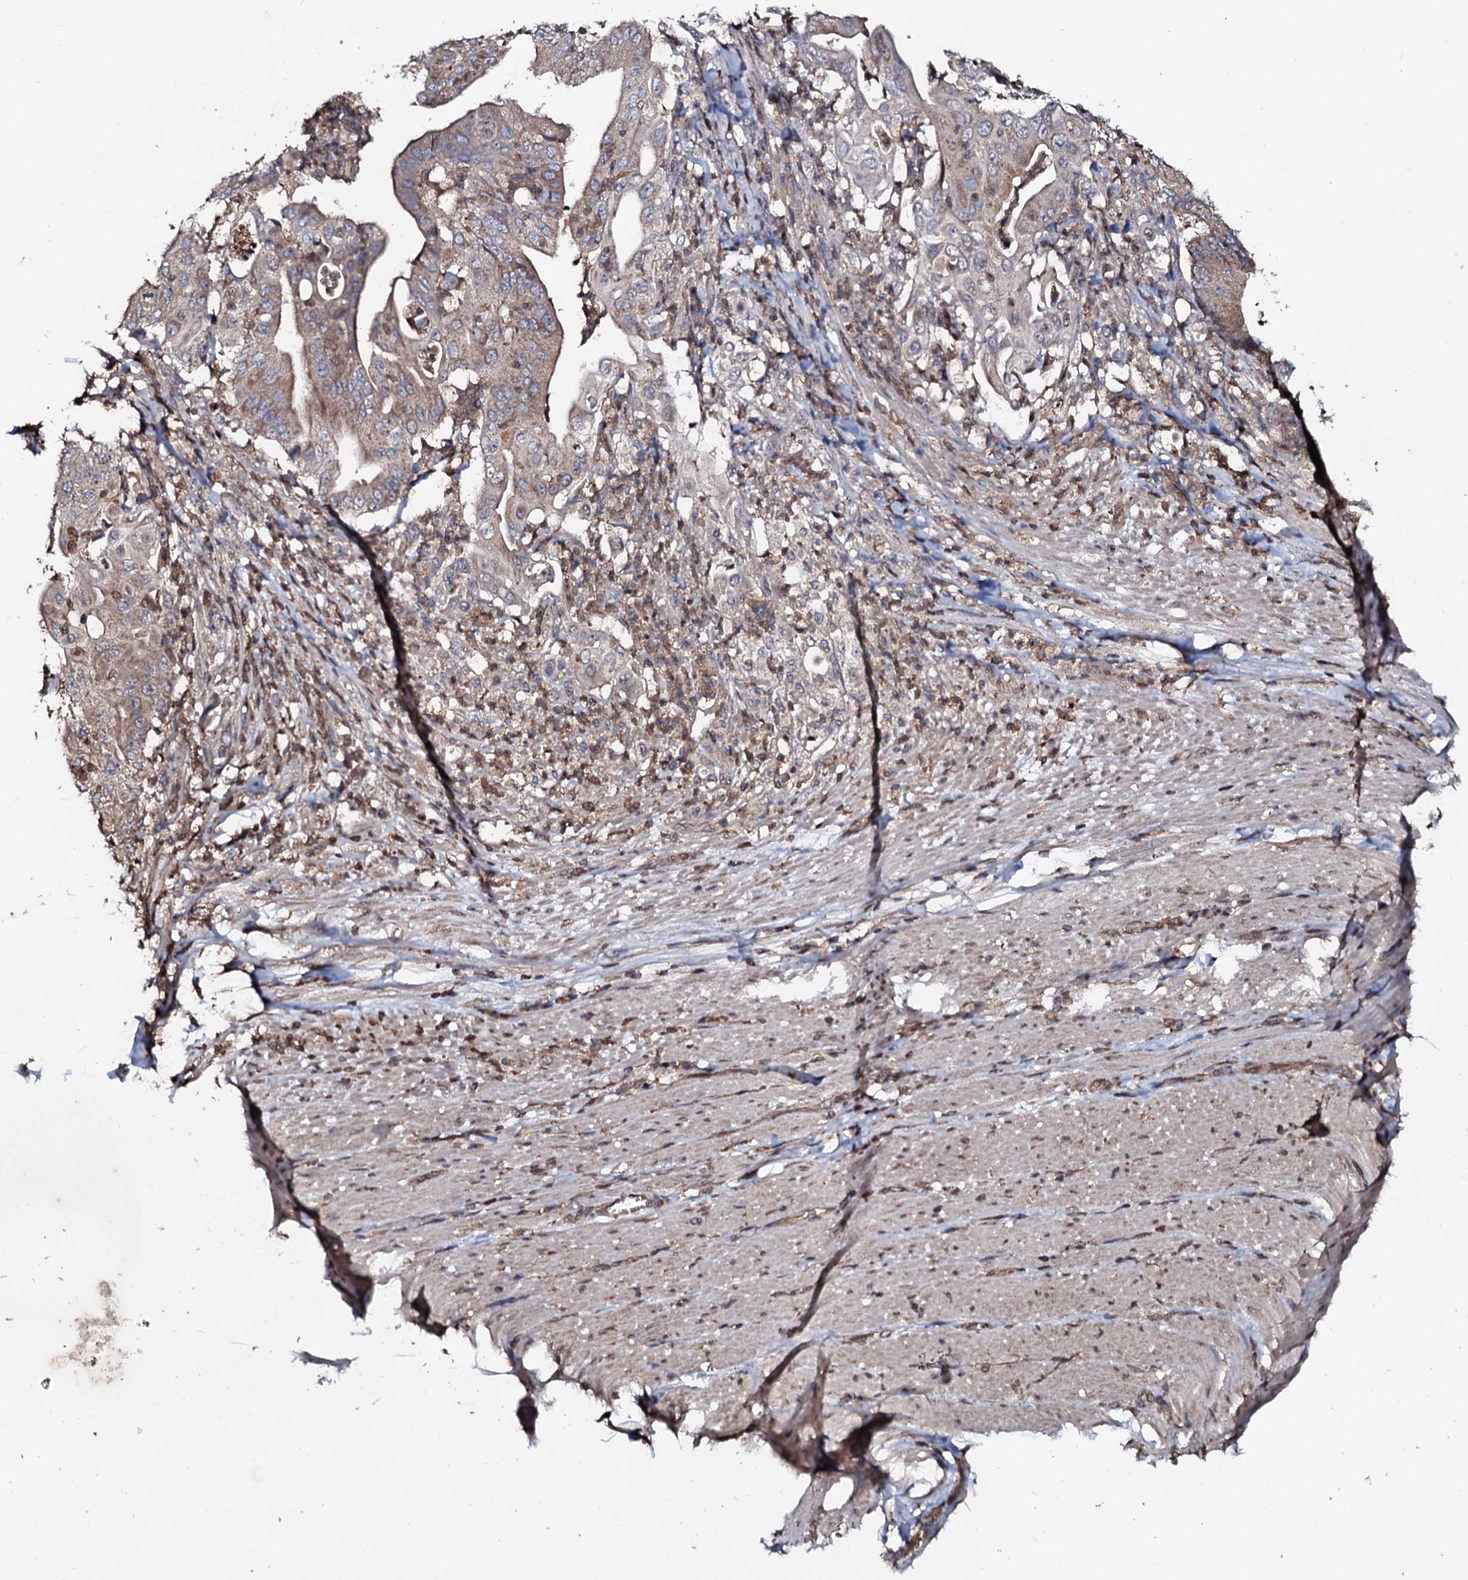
{"staining": {"intensity": "moderate", "quantity": ">75%", "location": "cytoplasmic/membranous"}, "tissue": "pancreatic cancer", "cell_type": "Tumor cells", "image_type": "cancer", "snomed": [{"axis": "morphology", "description": "Adenocarcinoma, NOS"}, {"axis": "topography", "description": "Pancreas"}], "caption": "Immunohistochemistry (IHC) histopathology image of neoplastic tissue: pancreatic adenocarcinoma stained using immunohistochemistry (IHC) demonstrates medium levels of moderate protein expression localized specifically in the cytoplasmic/membranous of tumor cells, appearing as a cytoplasmic/membranous brown color.", "gene": "COG6", "patient": {"sex": "female", "age": 77}}